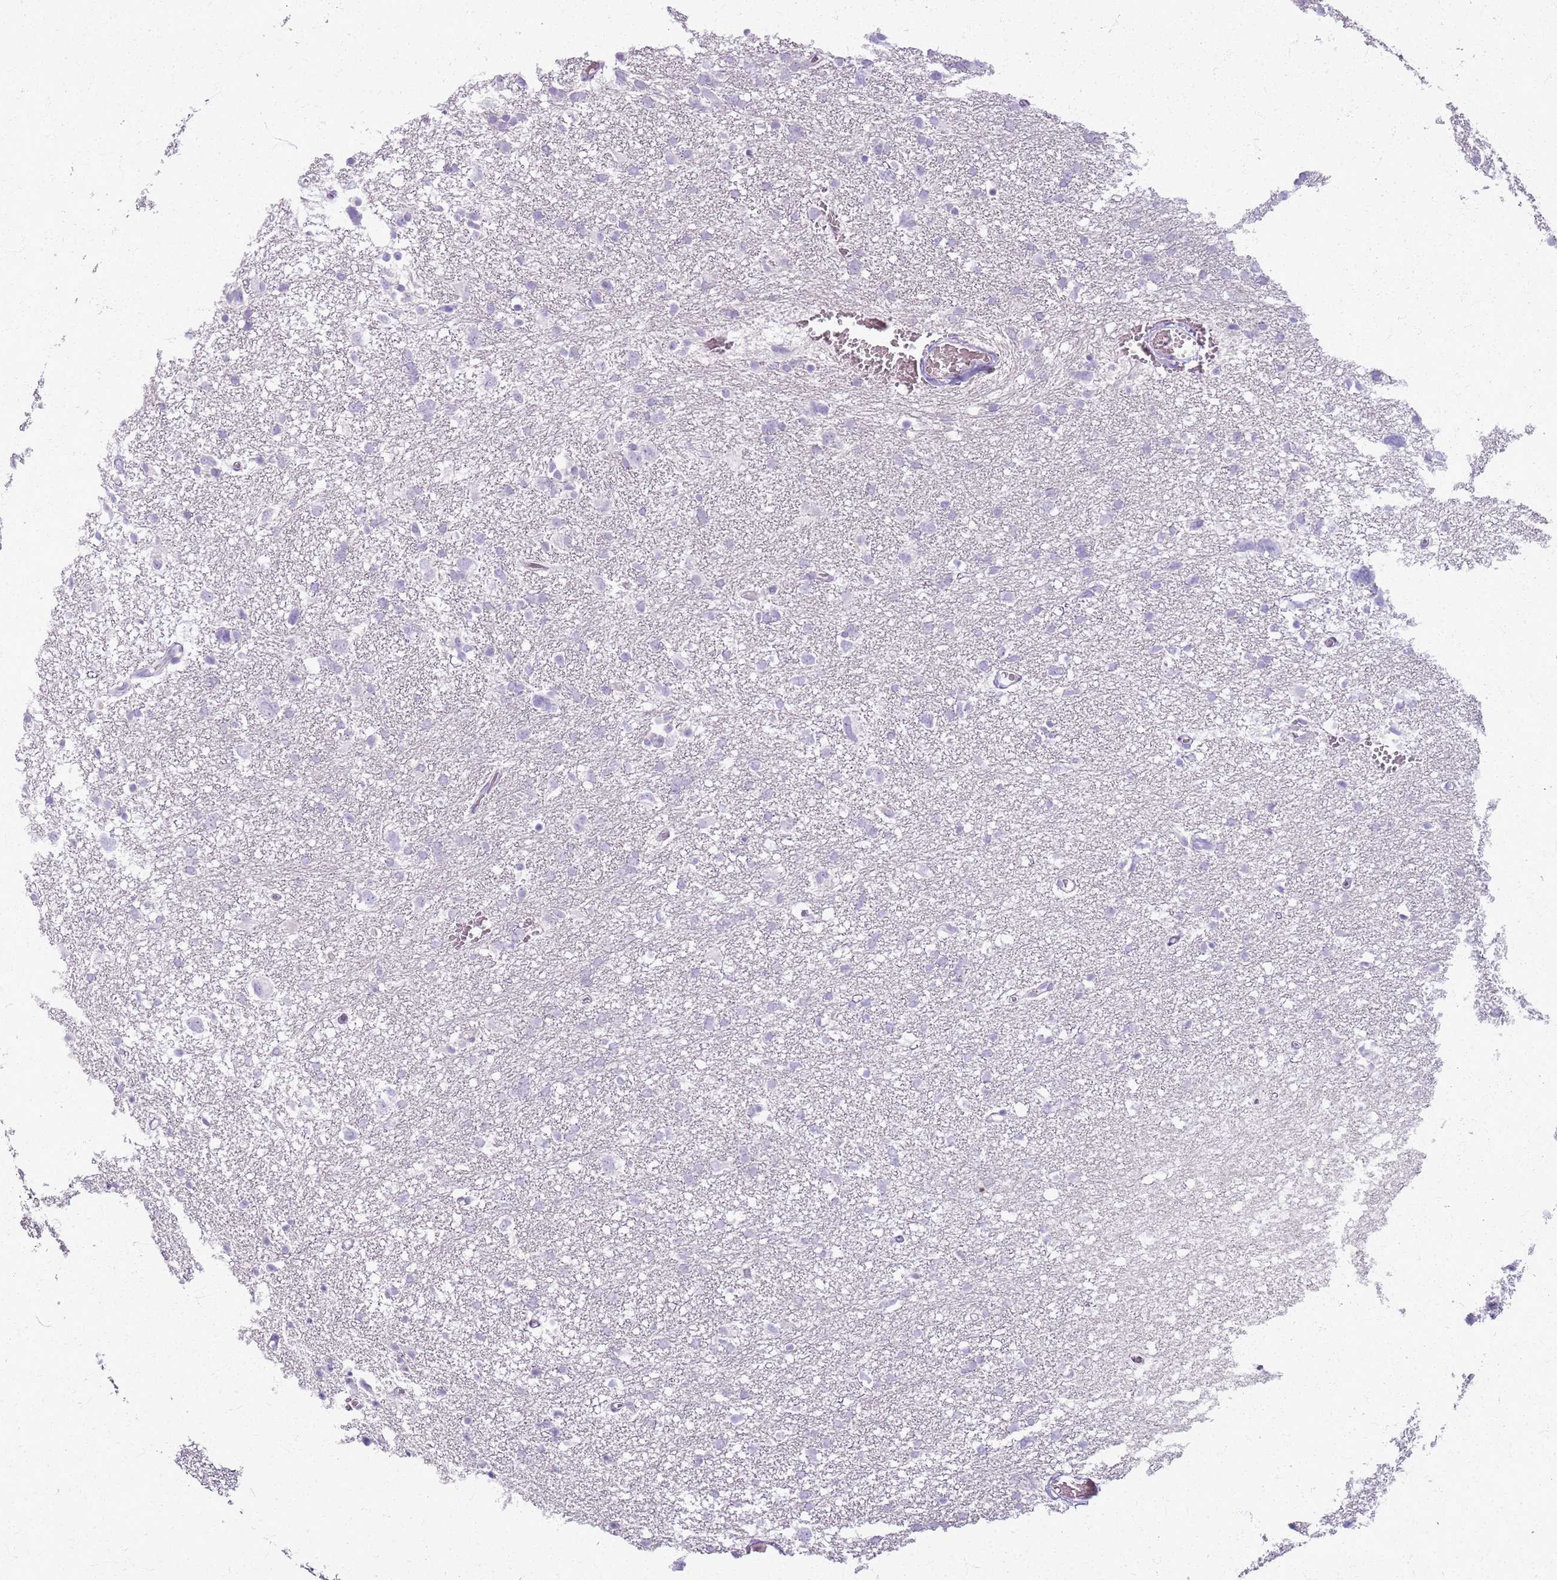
{"staining": {"intensity": "negative", "quantity": "none", "location": "none"}, "tissue": "glioma", "cell_type": "Tumor cells", "image_type": "cancer", "snomed": [{"axis": "morphology", "description": "Glioma, malignant, High grade"}, {"axis": "topography", "description": "Brain"}], "caption": "There is no significant positivity in tumor cells of glioma. (Brightfield microscopy of DAB (3,3'-diaminobenzidine) immunohistochemistry (IHC) at high magnification).", "gene": "CSRP3", "patient": {"sex": "male", "age": 61}}